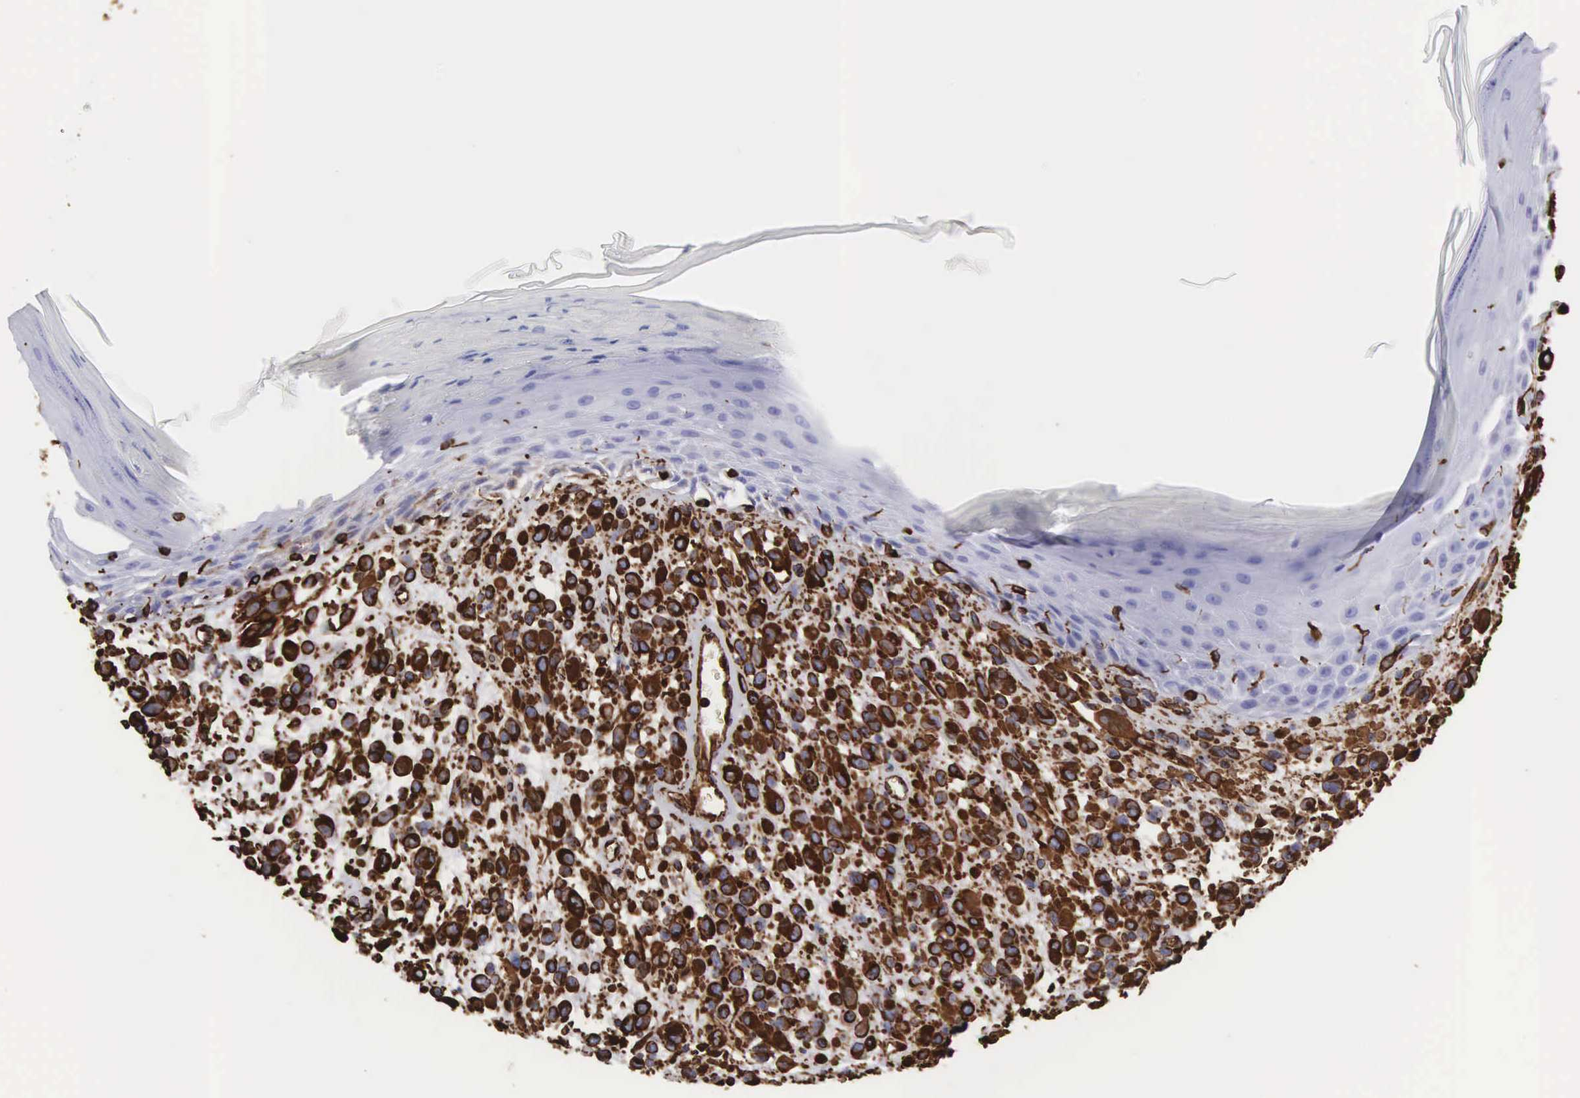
{"staining": {"intensity": "strong", "quantity": ">75%", "location": "cytoplasmic/membranous"}, "tissue": "melanoma", "cell_type": "Tumor cells", "image_type": "cancer", "snomed": [{"axis": "morphology", "description": "Malignant melanoma, NOS"}, {"axis": "topography", "description": "Skin"}], "caption": "Immunohistochemistry (IHC) micrograph of neoplastic tissue: human malignant melanoma stained using immunohistochemistry (IHC) displays high levels of strong protein expression localized specifically in the cytoplasmic/membranous of tumor cells, appearing as a cytoplasmic/membranous brown color.", "gene": "VIM", "patient": {"sex": "male", "age": 51}}